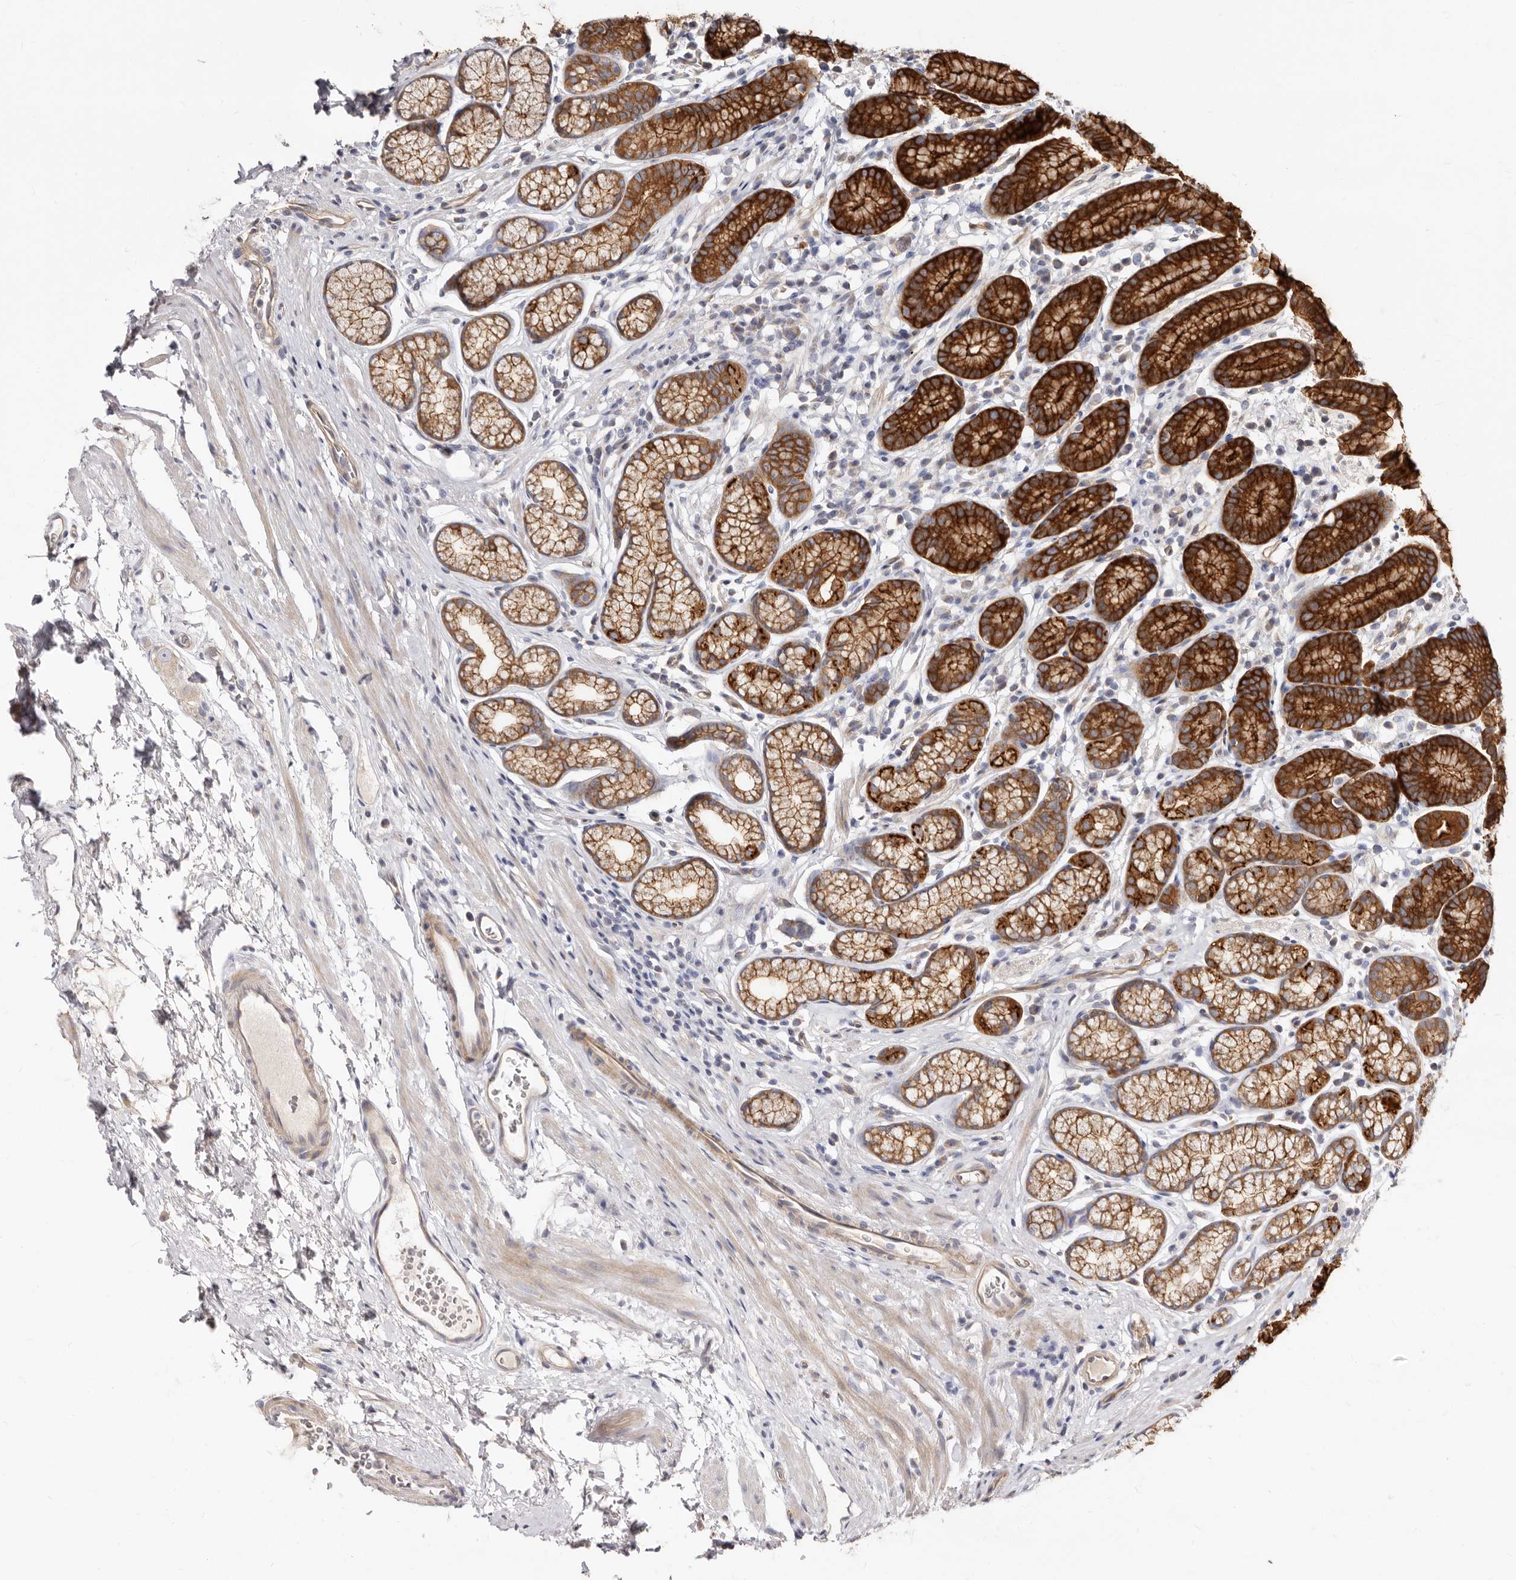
{"staining": {"intensity": "strong", "quantity": ">75%", "location": "cytoplasmic/membranous"}, "tissue": "stomach", "cell_type": "Glandular cells", "image_type": "normal", "snomed": [{"axis": "morphology", "description": "Normal tissue, NOS"}, {"axis": "topography", "description": "Stomach"}], "caption": "Unremarkable stomach exhibits strong cytoplasmic/membranous staining in approximately >75% of glandular cells, visualized by immunohistochemistry.", "gene": "BAIAP2L1", "patient": {"sex": "male", "age": 42}}